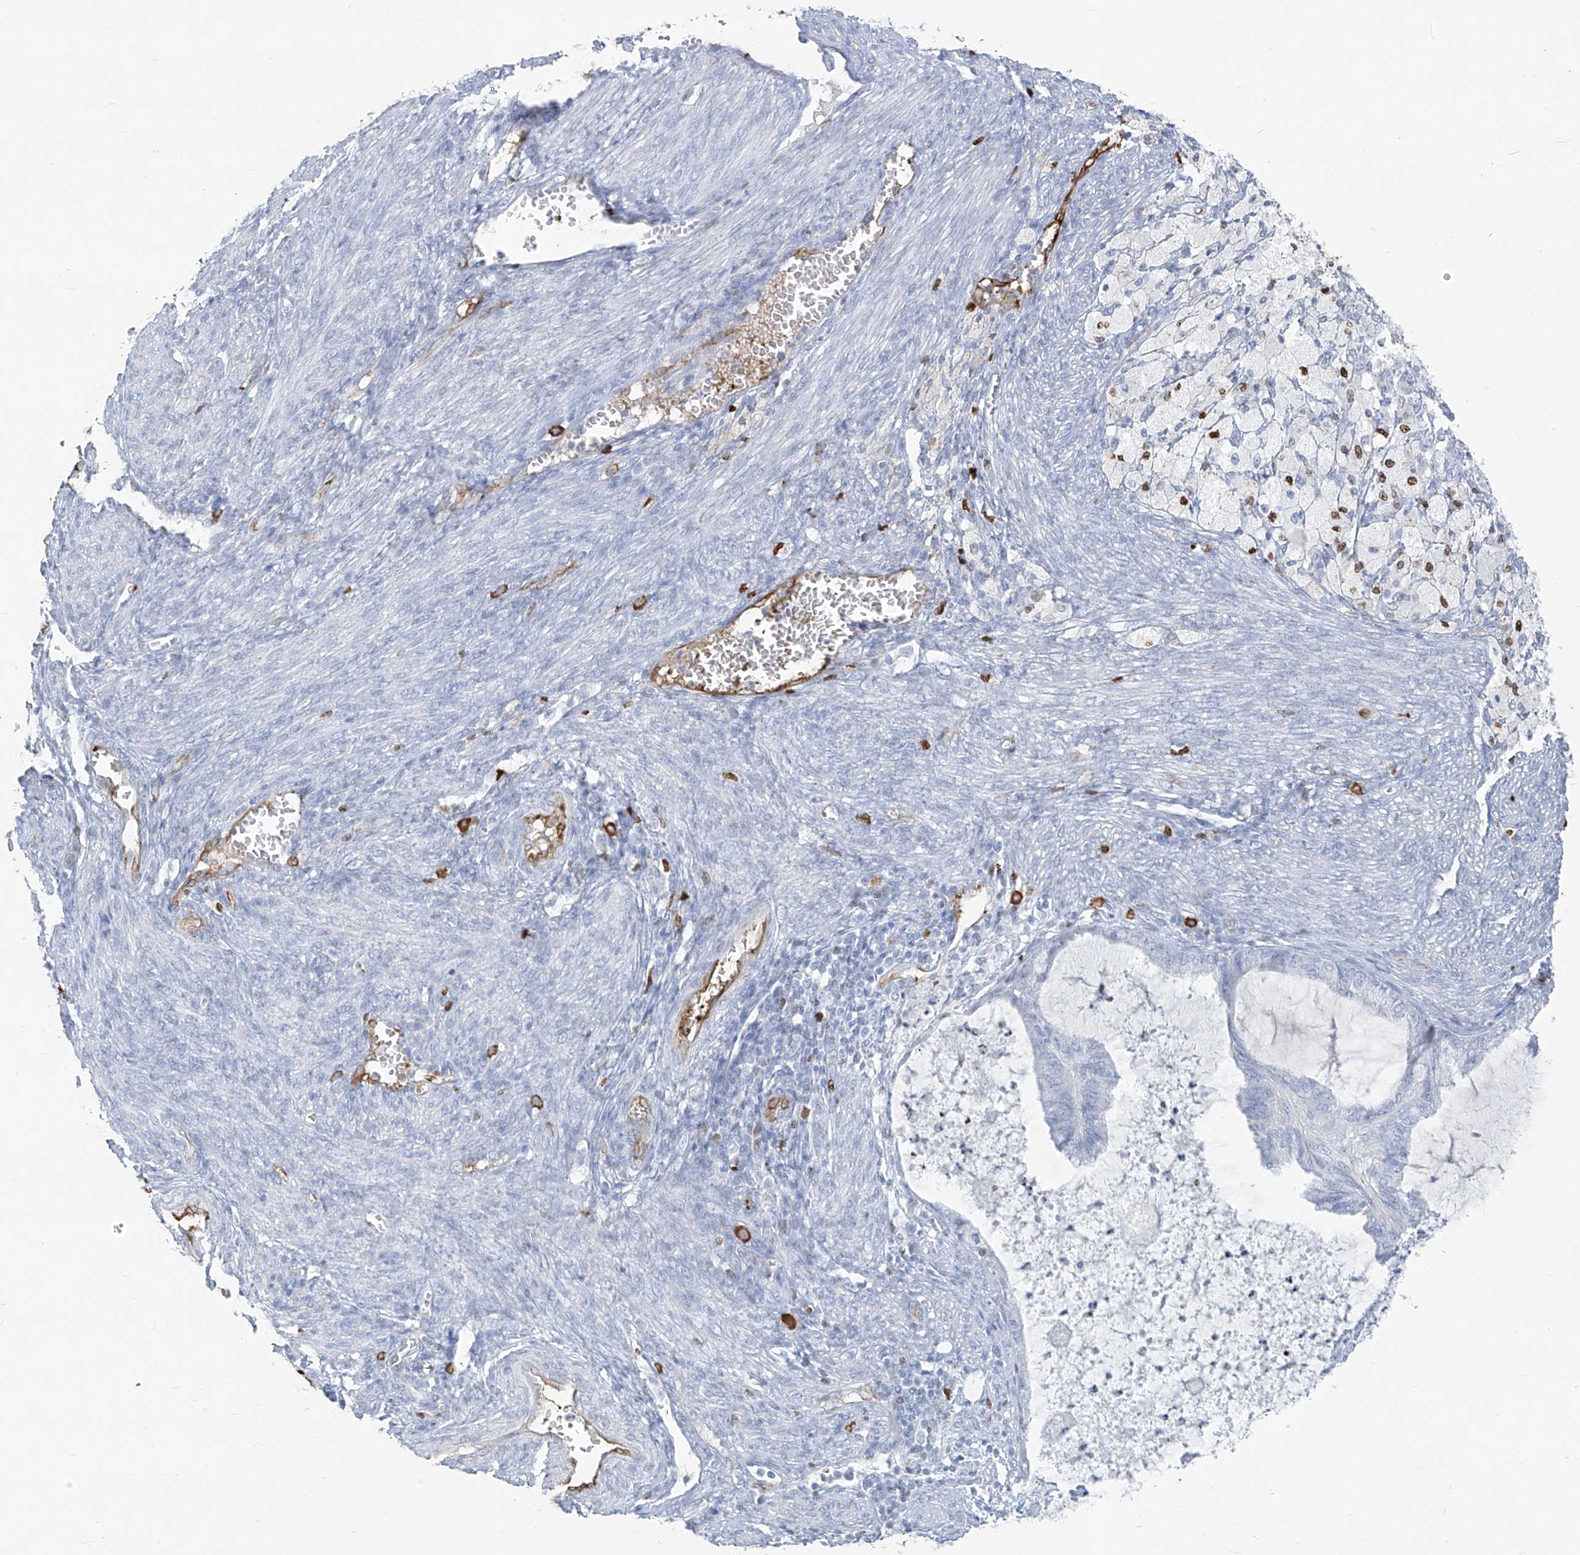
{"staining": {"intensity": "negative", "quantity": "none", "location": "none"}, "tissue": "cervical cancer", "cell_type": "Tumor cells", "image_type": "cancer", "snomed": [{"axis": "morphology", "description": "Normal tissue, NOS"}, {"axis": "morphology", "description": "Adenocarcinoma, NOS"}, {"axis": "topography", "description": "Cervix"}, {"axis": "topography", "description": "Endometrium"}], "caption": "The micrograph displays no significant expression in tumor cells of adenocarcinoma (cervical).", "gene": "CX3CR1", "patient": {"sex": "female", "age": 86}}